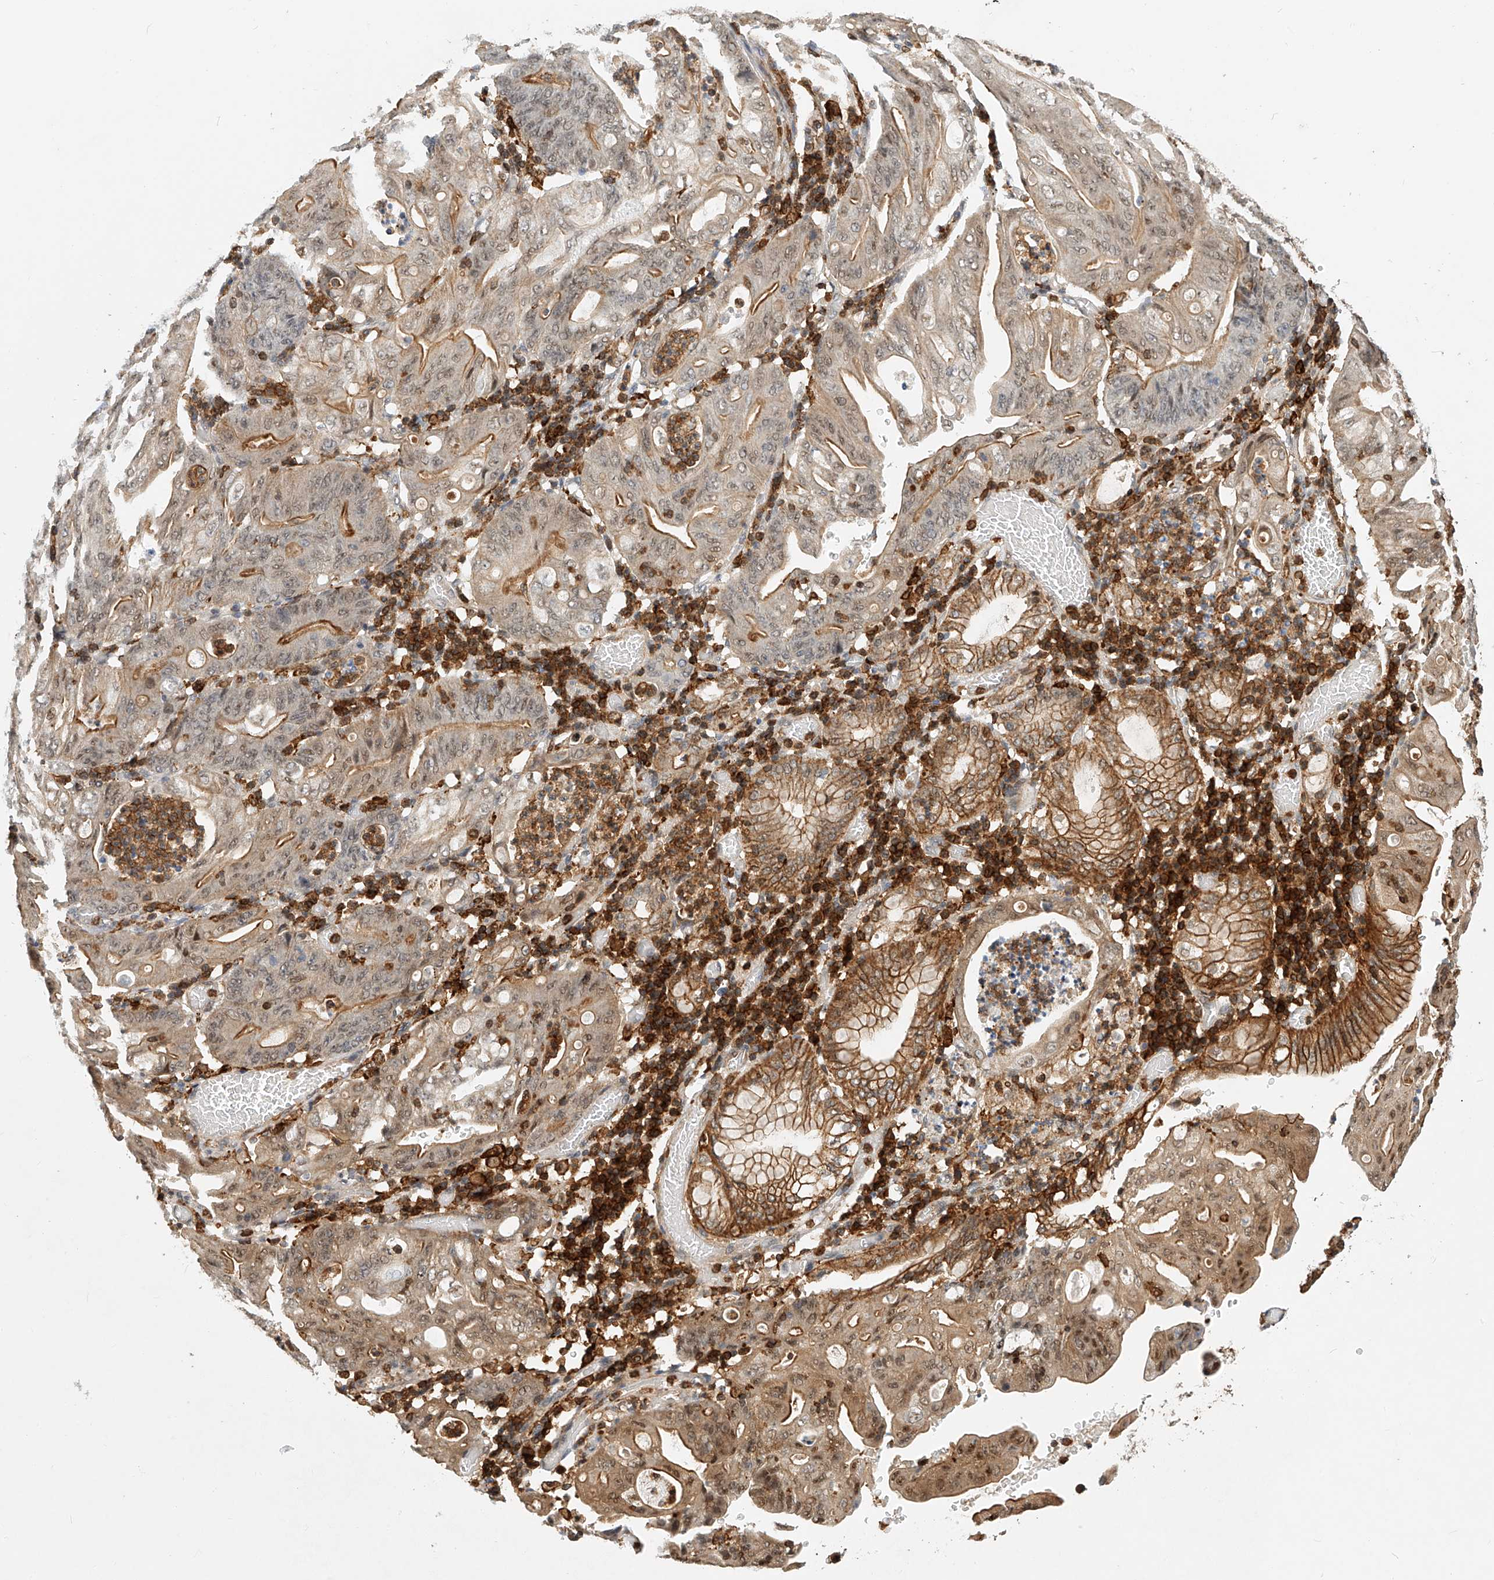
{"staining": {"intensity": "moderate", "quantity": "25%-75%", "location": "cytoplasmic/membranous,nuclear"}, "tissue": "stomach cancer", "cell_type": "Tumor cells", "image_type": "cancer", "snomed": [{"axis": "morphology", "description": "Adenocarcinoma, NOS"}, {"axis": "topography", "description": "Stomach"}], "caption": "High-power microscopy captured an immunohistochemistry (IHC) micrograph of stomach cancer, revealing moderate cytoplasmic/membranous and nuclear expression in about 25%-75% of tumor cells.", "gene": "MICAL1", "patient": {"sex": "female", "age": 73}}